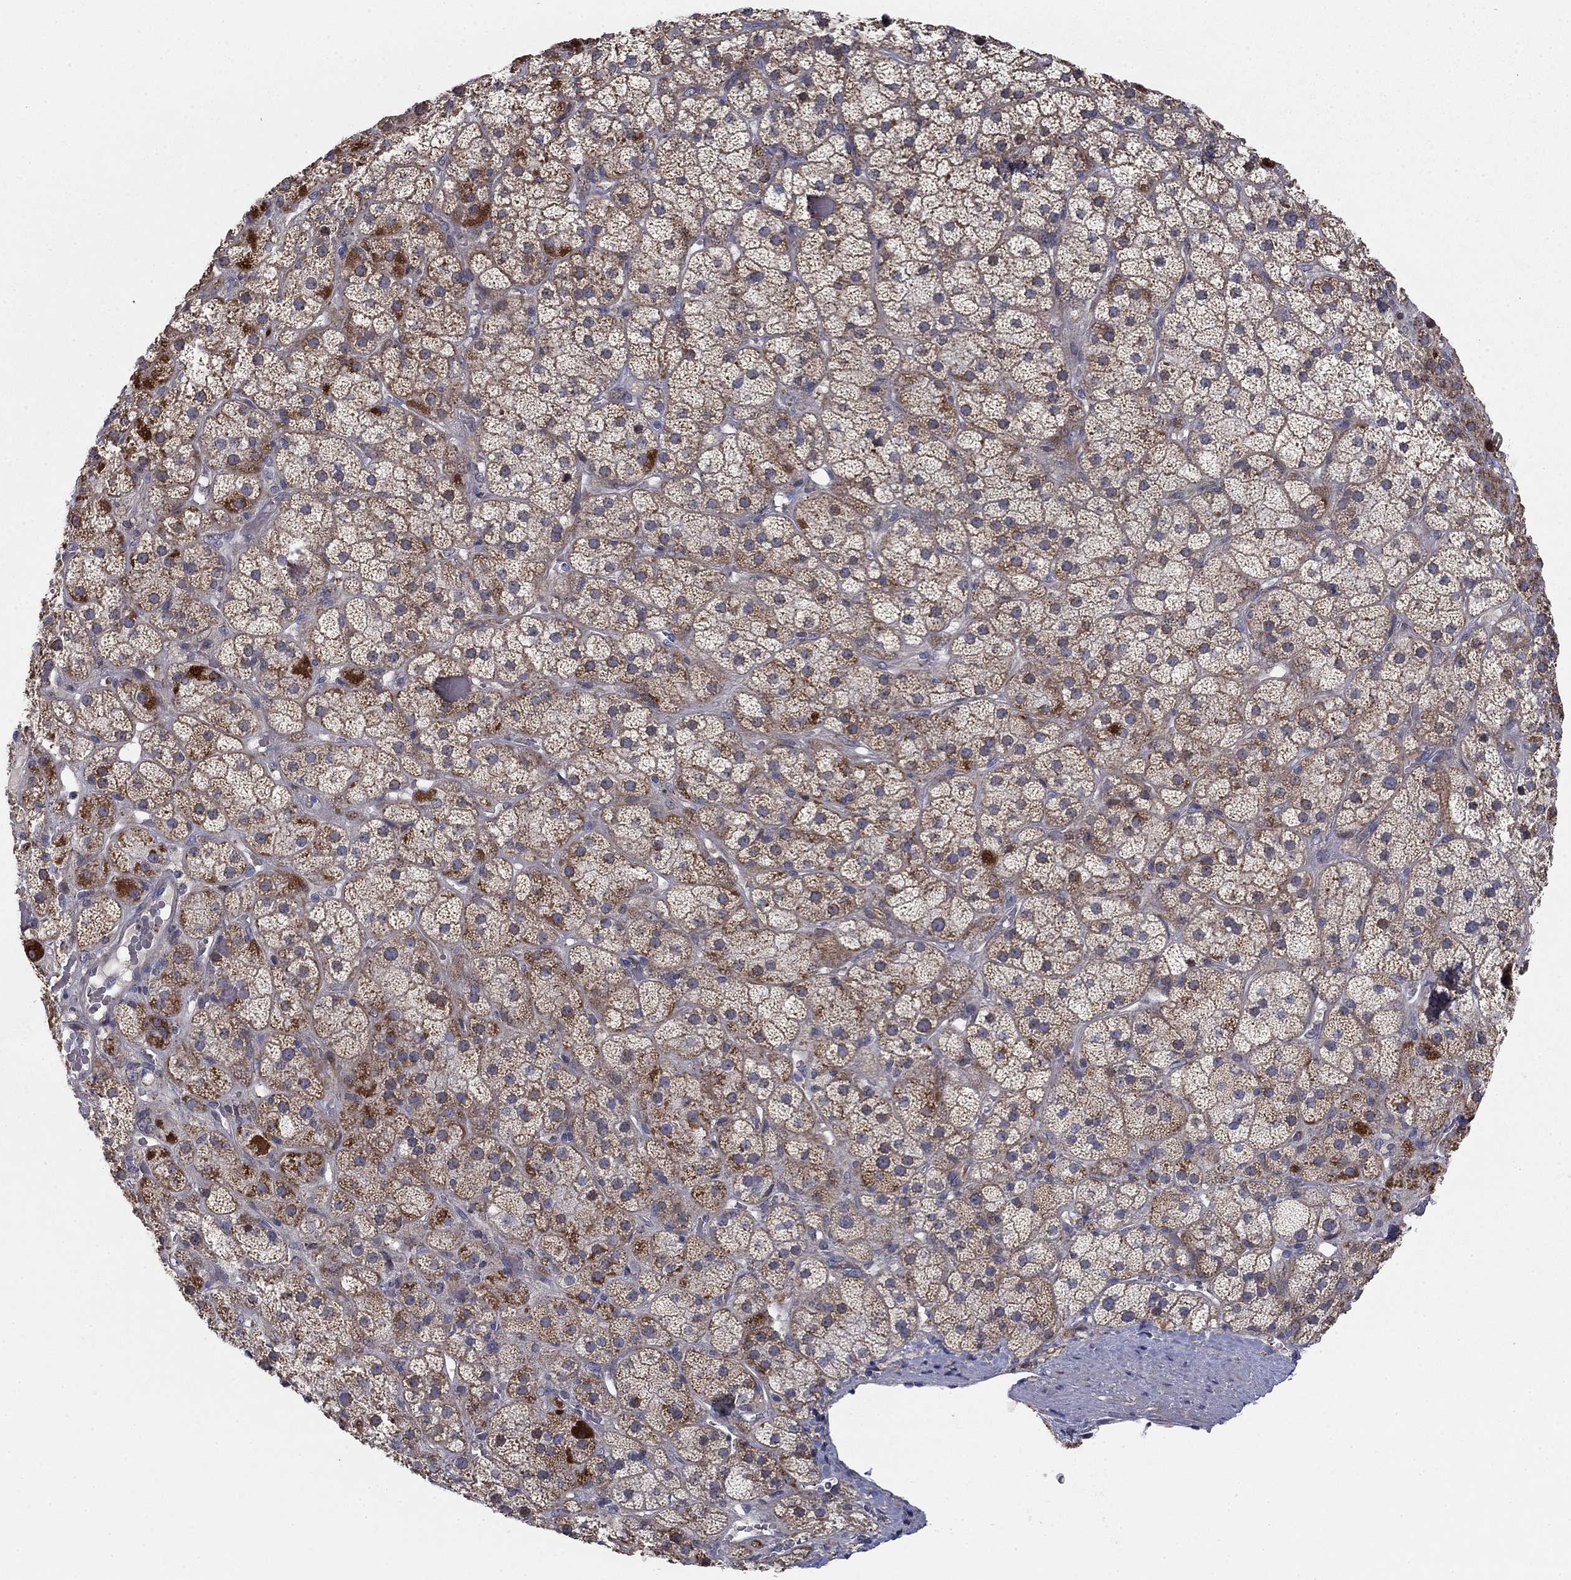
{"staining": {"intensity": "strong", "quantity": "<25%", "location": "cytoplasmic/membranous"}, "tissue": "adrenal gland", "cell_type": "Glandular cells", "image_type": "normal", "snomed": [{"axis": "morphology", "description": "Normal tissue, NOS"}, {"axis": "topography", "description": "Adrenal gland"}], "caption": "Protein staining by immunohistochemistry exhibits strong cytoplasmic/membranous positivity in about <25% of glandular cells in benign adrenal gland.", "gene": "MMAA", "patient": {"sex": "male", "age": 57}}